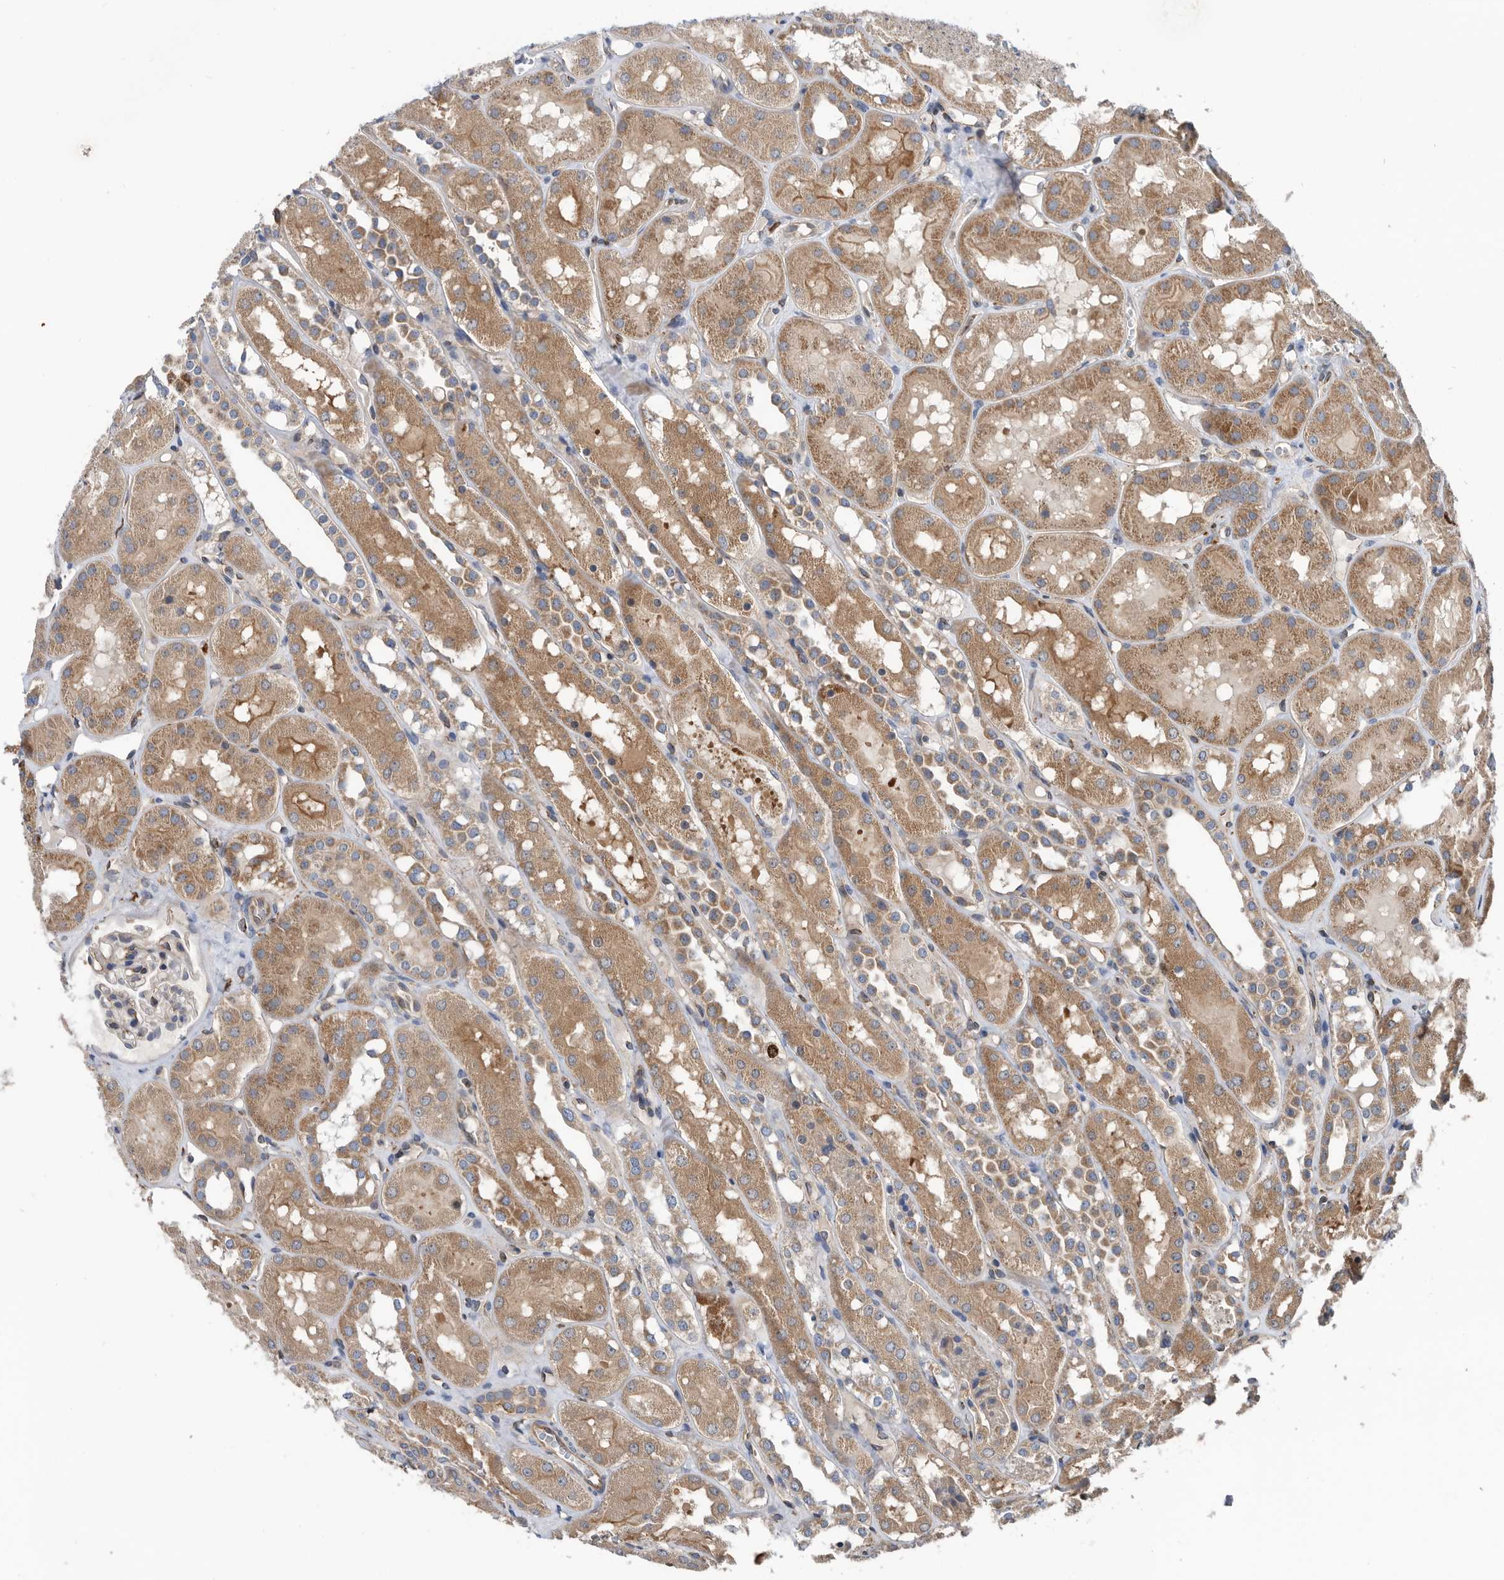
{"staining": {"intensity": "negative", "quantity": "none", "location": "none"}, "tissue": "kidney", "cell_type": "Cells in glomeruli", "image_type": "normal", "snomed": [{"axis": "morphology", "description": "Normal tissue, NOS"}, {"axis": "topography", "description": "Kidney"}], "caption": "The photomicrograph shows no significant expression in cells in glomeruli of kidney.", "gene": "ATAD2", "patient": {"sex": "male", "age": 16}}